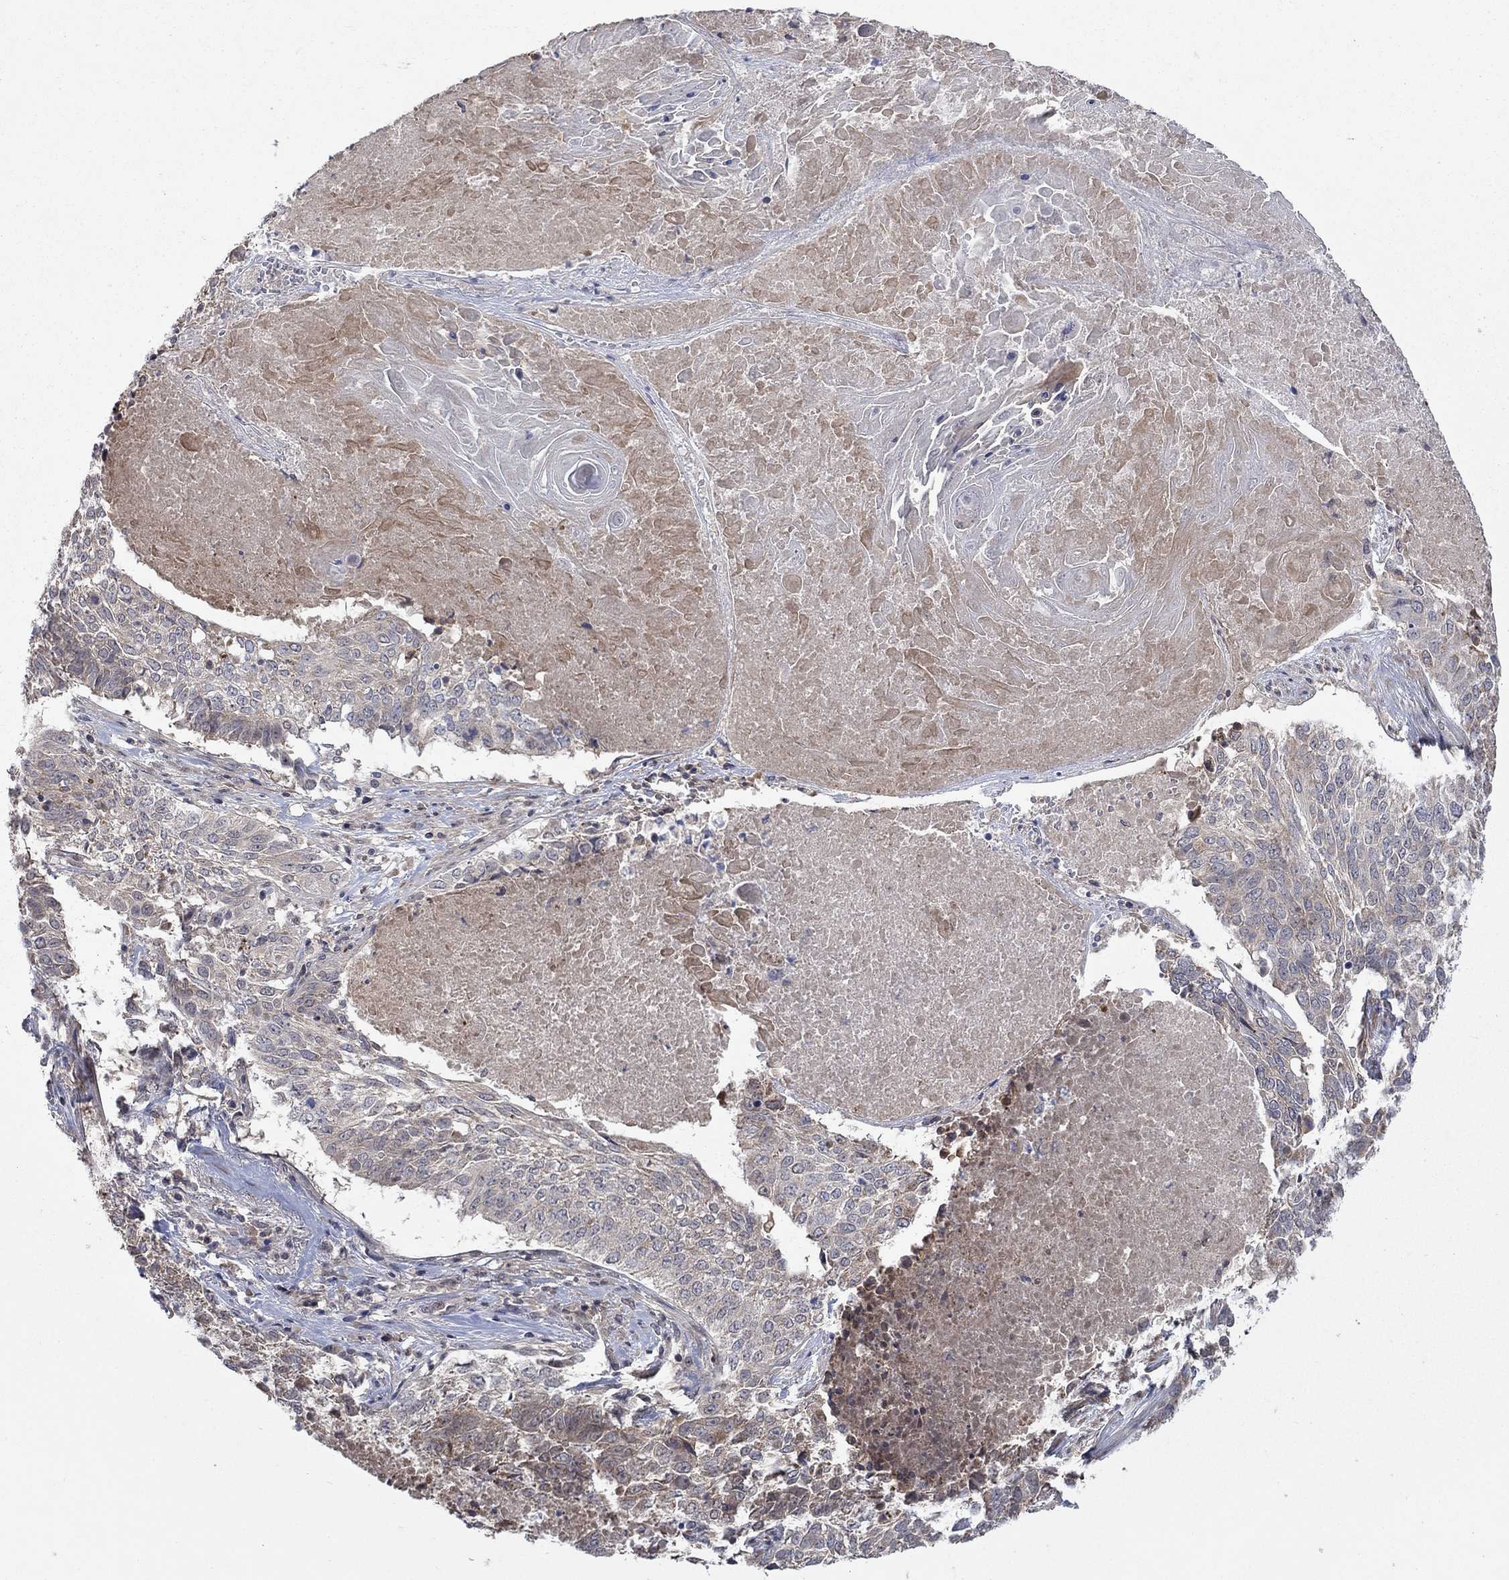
{"staining": {"intensity": "negative", "quantity": "none", "location": "none"}, "tissue": "lung cancer", "cell_type": "Tumor cells", "image_type": "cancer", "snomed": [{"axis": "morphology", "description": "Squamous cell carcinoma, NOS"}, {"axis": "topography", "description": "Lung"}], "caption": "Tumor cells show no significant protein positivity in lung squamous cell carcinoma.", "gene": "IAH1", "patient": {"sex": "male", "age": 64}}